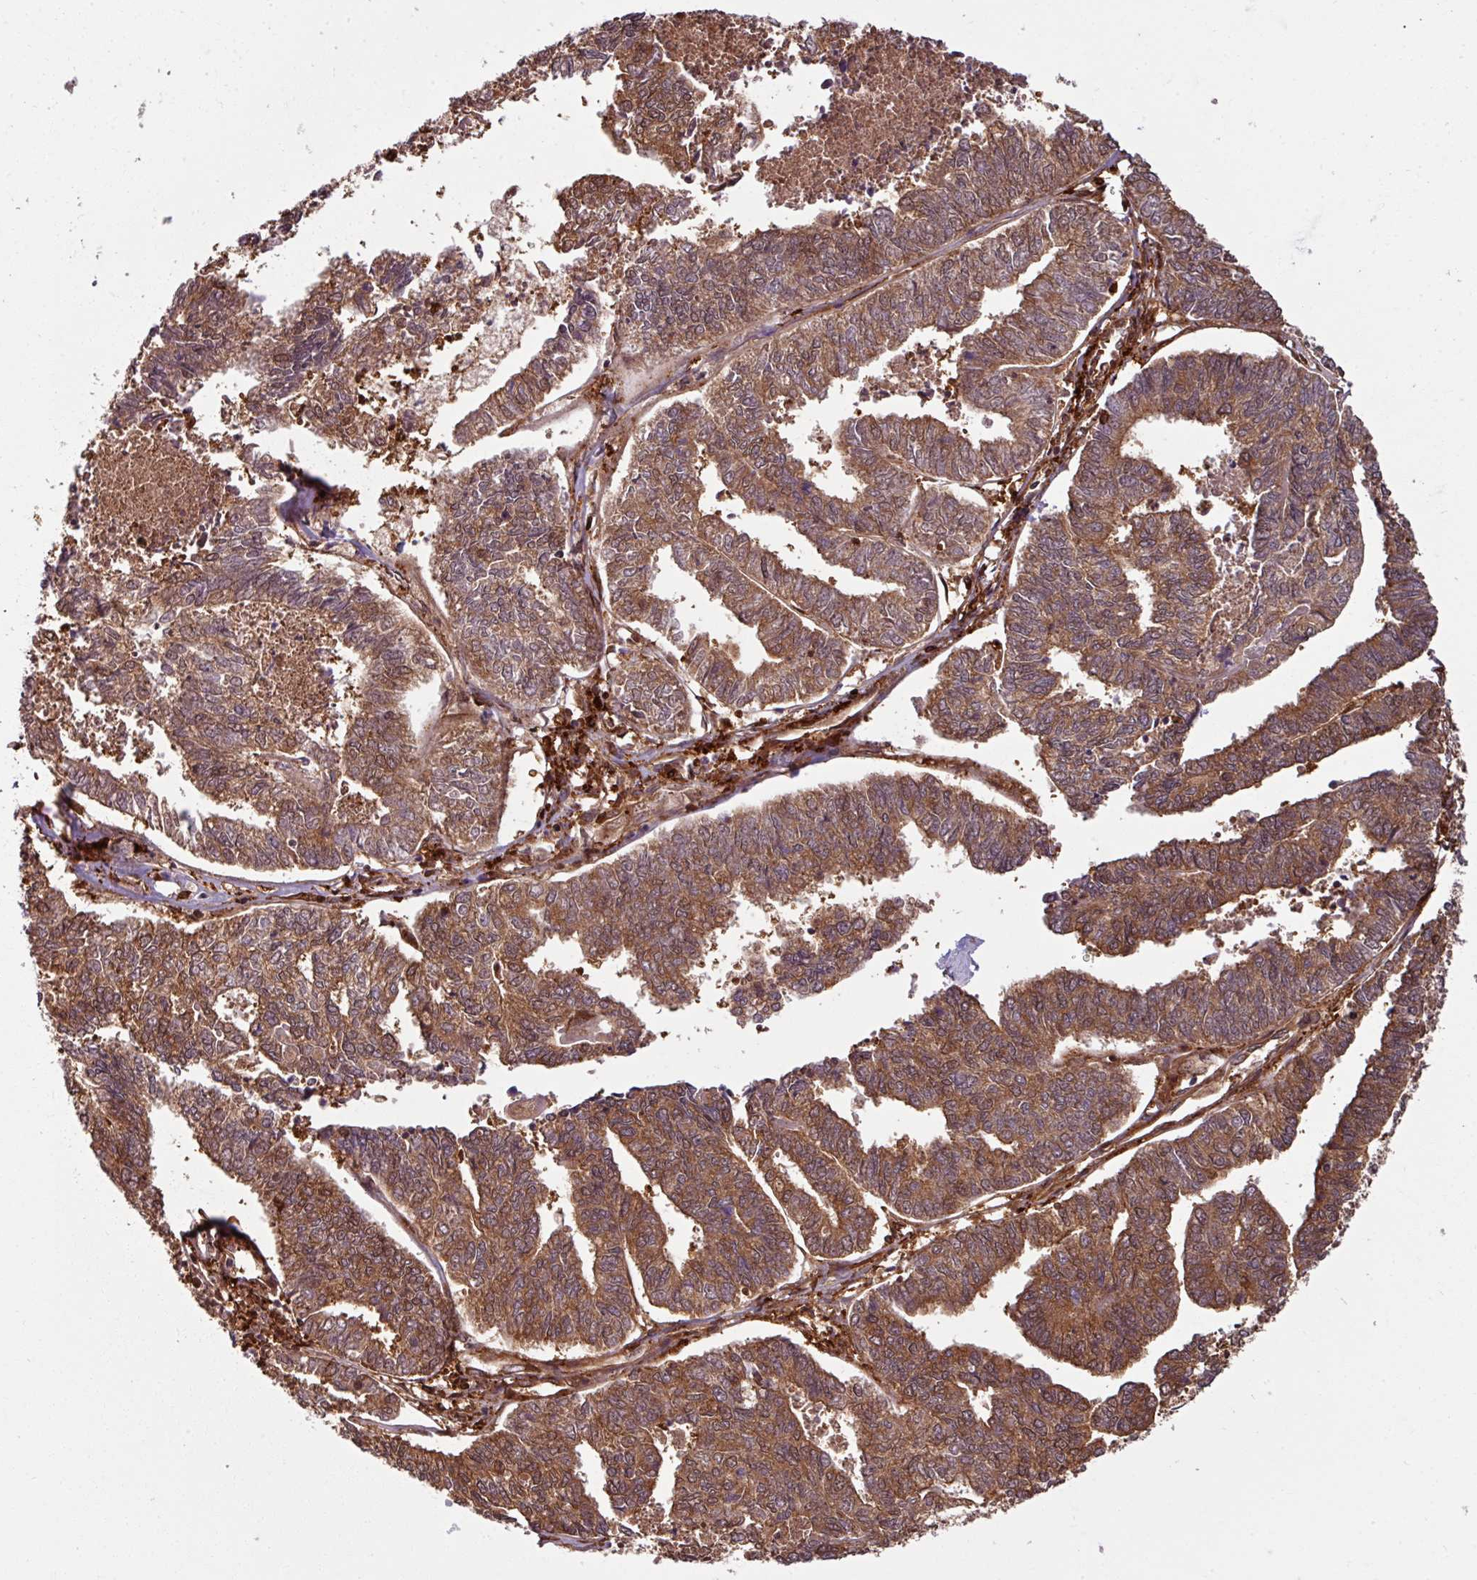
{"staining": {"intensity": "moderate", "quantity": ">75%", "location": "cytoplasmic/membranous,nuclear"}, "tissue": "endometrial cancer", "cell_type": "Tumor cells", "image_type": "cancer", "snomed": [{"axis": "morphology", "description": "Adenocarcinoma, NOS"}, {"axis": "topography", "description": "Endometrium"}], "caption": "The photomicrograph shows a brown stain indicating the presence of a protein in the cytoplasmic/membranous and nuclear of tumor cells in endometrial cancer.", "gene": "KCTD11", "patient": {"sex": "female", "age": 73}}